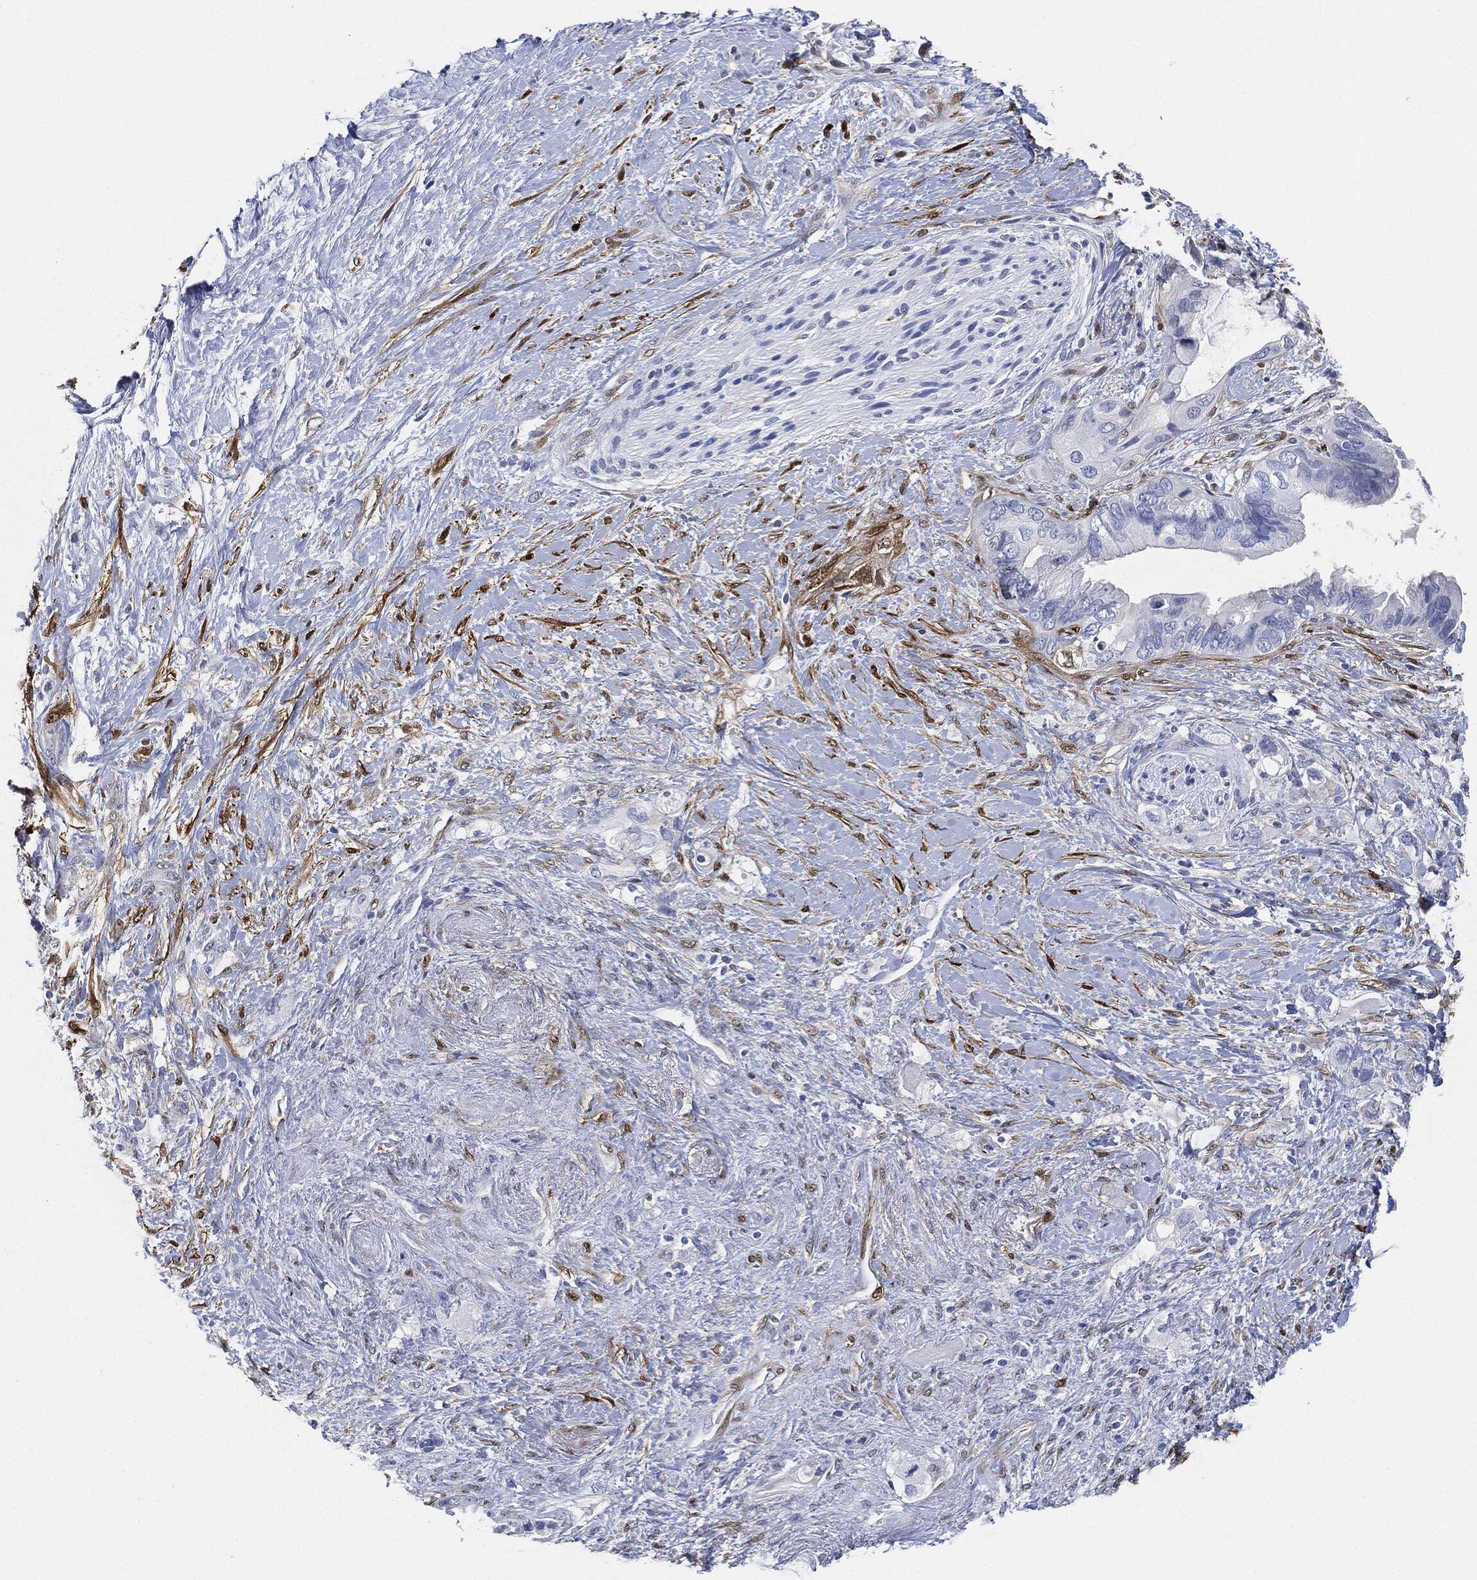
{"staining": {"intensity": "negative", "quantity": "none", "location": "none"}, "tissue": "pancreatic cancer", "cell_type": "Tumor cells", "image_type": "cancer", "snomed": [{"axis": "morphology", "description": "Adenocarcinoma, NOS"}, {"axis": "topography", "description": "Pancreas"}], "caption": "This image is of pancreatic cancer stained with IHC to label a protein in brown with the nuclei are counter-stained blue. There is no expression in tumor cells.", "gene": "TAGLN", "patient": {"sex": "female", "age": 56}}